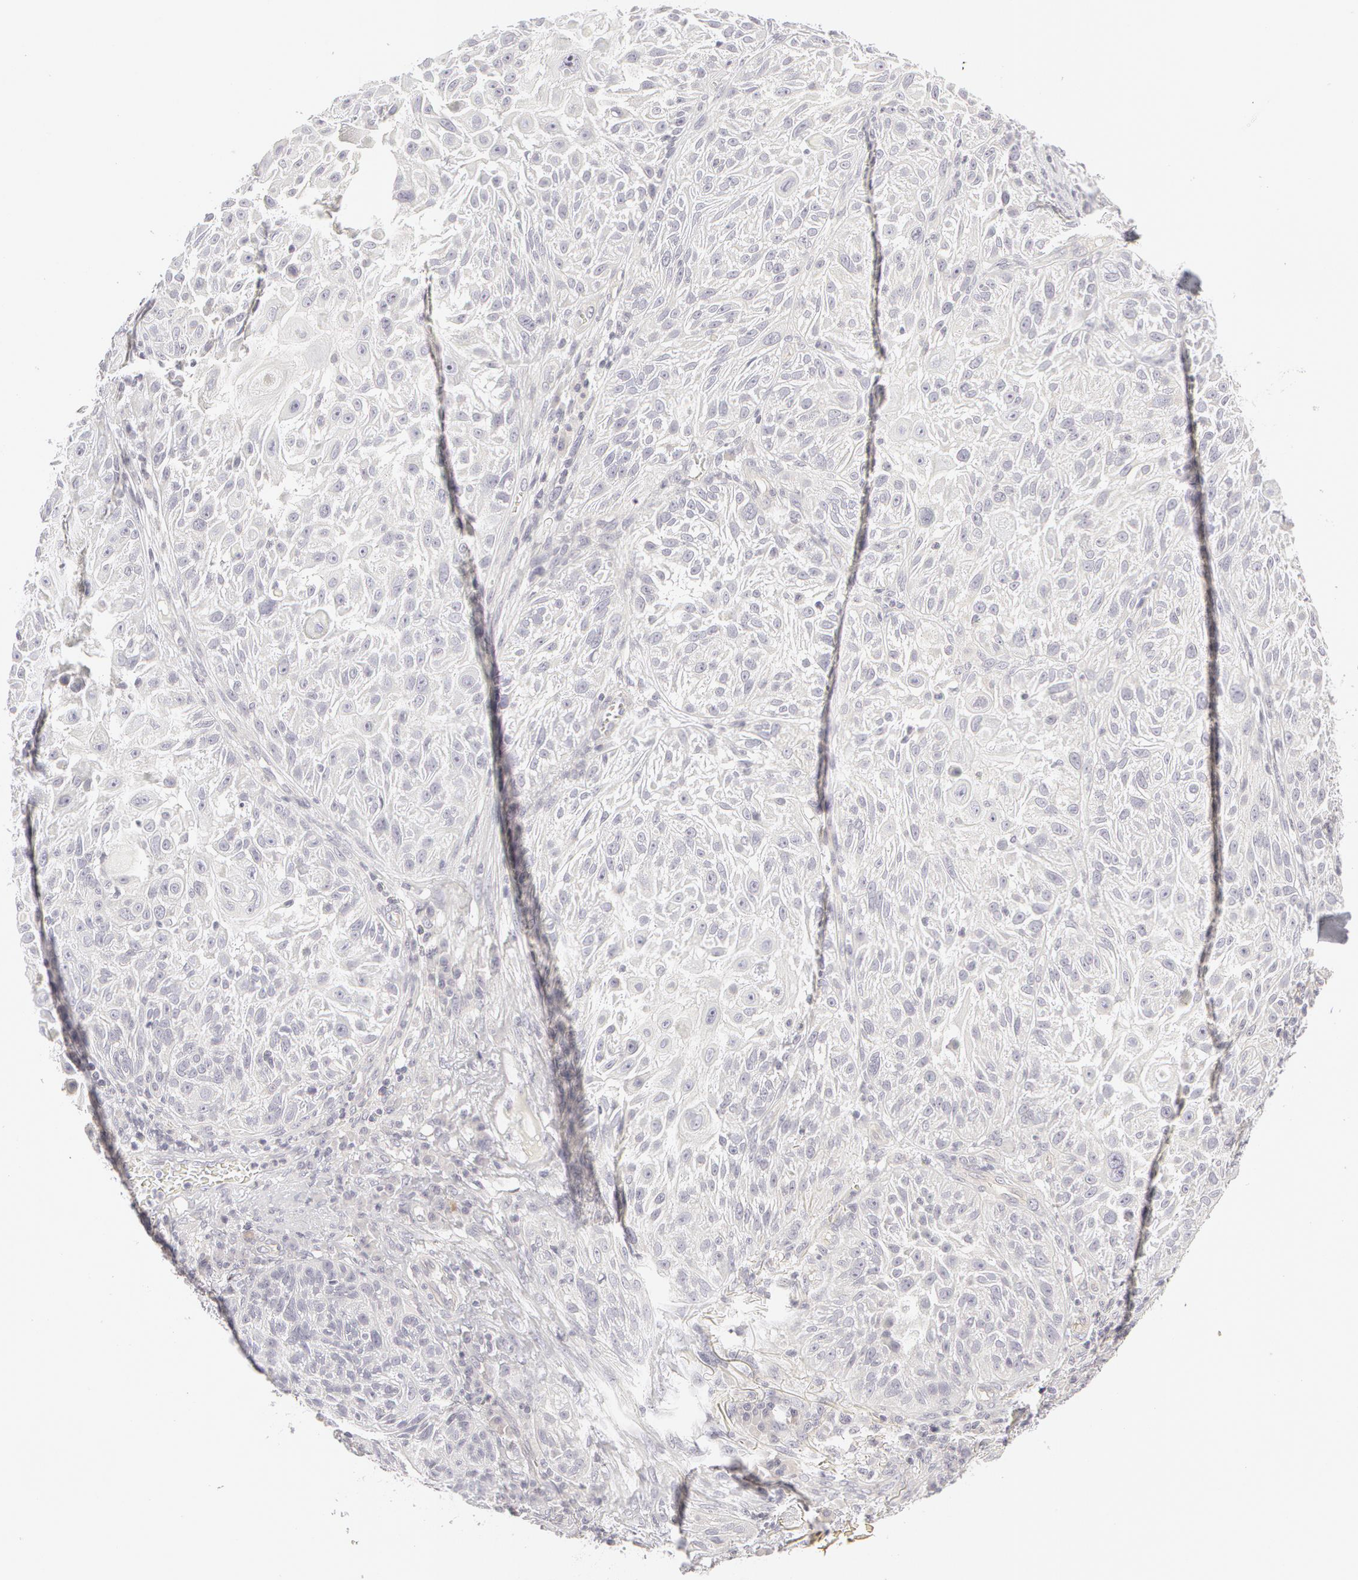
{"staining": {"intensity": "negative", "quantity": "none", "location": "none"}, "tissue": "skin cancer", "cell_type": "Tumor cells", "image_type": "cancer", "snomed": [{"axis": "morphology", "description": "Squamous cell carcinoma, NOS"}, {"axis": "topography", "description": "Skin"}], "caption": "This is an IHC micrograph of human skin cancer (squamous cell carcinoma). There is no expression in tumor cells.", "gene": "ABCB1", "patient": {"sex": "female", "age": 89}}